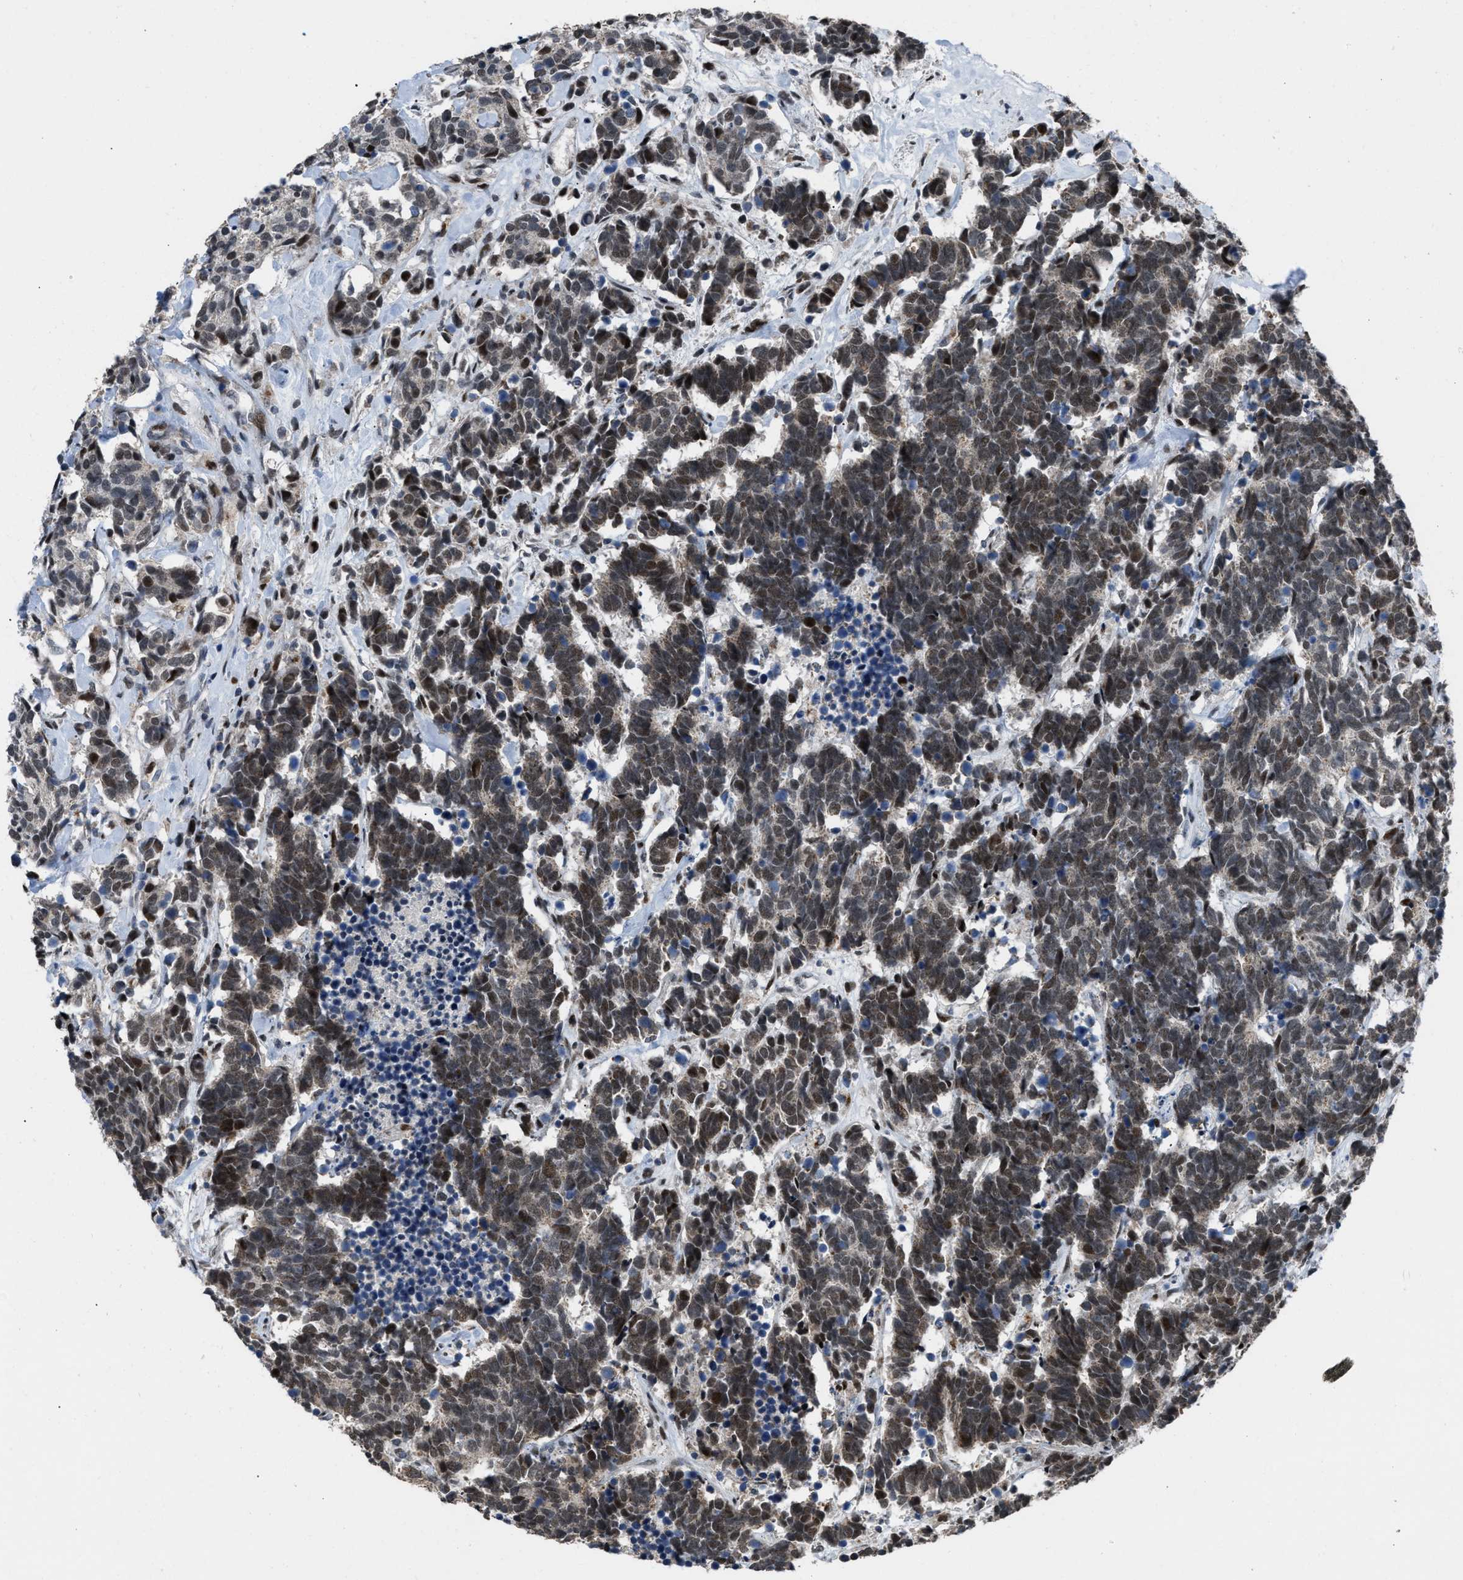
{"staining": {"intensity": "moderate", "quantity": ">75%", "location": "nuclear"}, "tissue": "carcinoid", "cell_type": "Tumor cells", "image_type": "cancer", "snomed": [{"axis": "morphology", "description": "Carcinoma, NOS"}, {"axis": "morphology", "description": "Carcinoid, malignant, NOS"}, {"axis": "topography", "description": "Urinary bladder"}], "caption": "IHC (DAB) staining of human malignant carcinoid displays moderate nuclear protein staining in about >75% of tumor cells.", "gene": "SETDB1", "patient": {"sex": "male", "age": 57}}